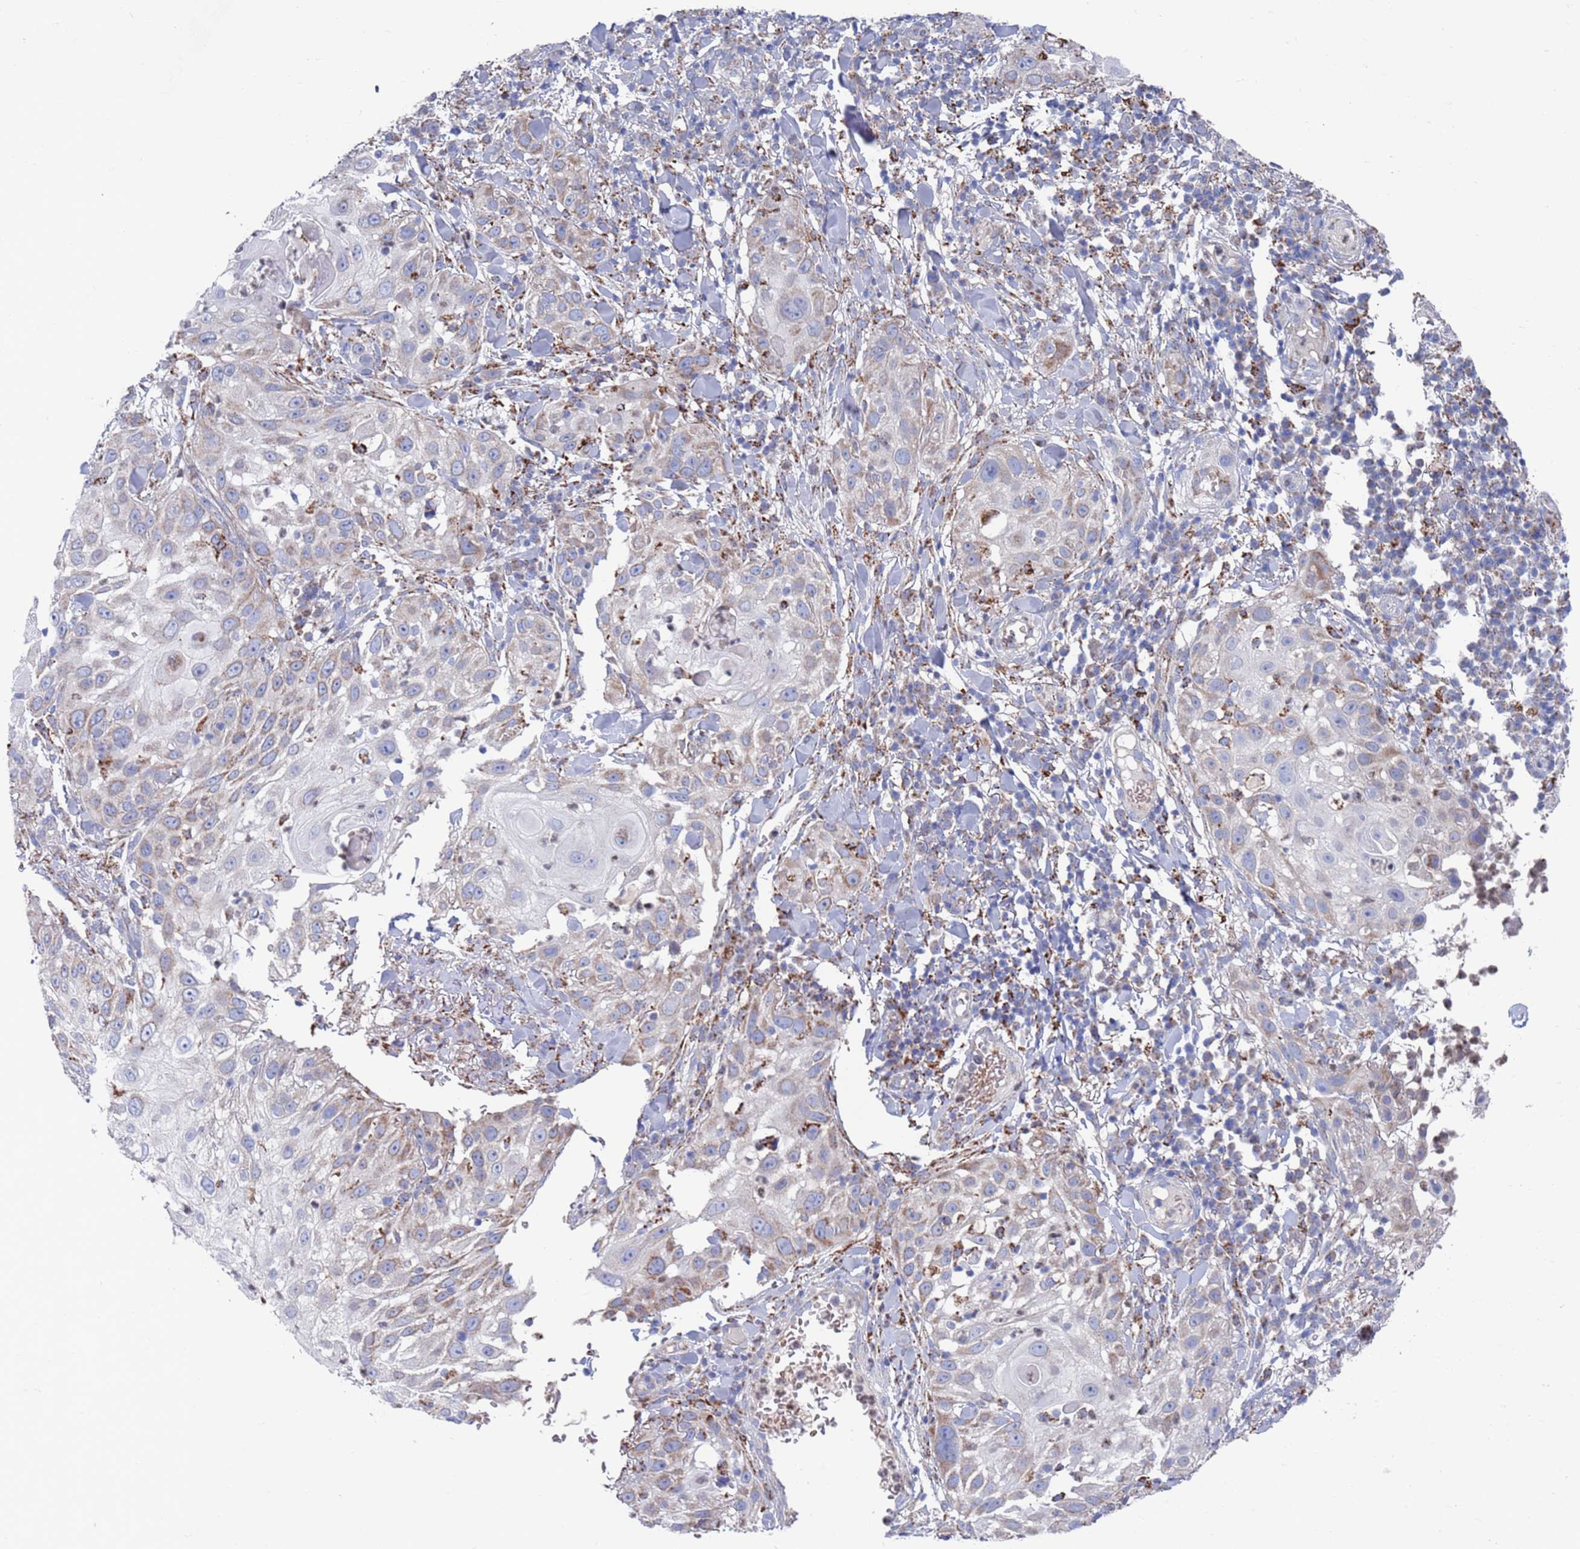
{"staining": {"intensity": "negative", "quantity": "none", "location": "none"}, "tissue": "skin cancer", "cell_type": "Tumor cells", "image_type": "cancer", "snomed": [{"axis": "morphology", "description": "Squamous cell carcinoma, NOS"}, {"axis": "topography", "description": "Skin"}], "caption": "This is a micrograph of IHC staining of skin squamous cell carcinoma, which shows no expression in tumor cells. The staining was performed using DAB to visualize the protein expression in brown, while the nuclei were stained in blue with hematoxylin (Magnification: 20x).", "gene": "CHCHD6", "patient": {"sex": "female", "age": 44}}